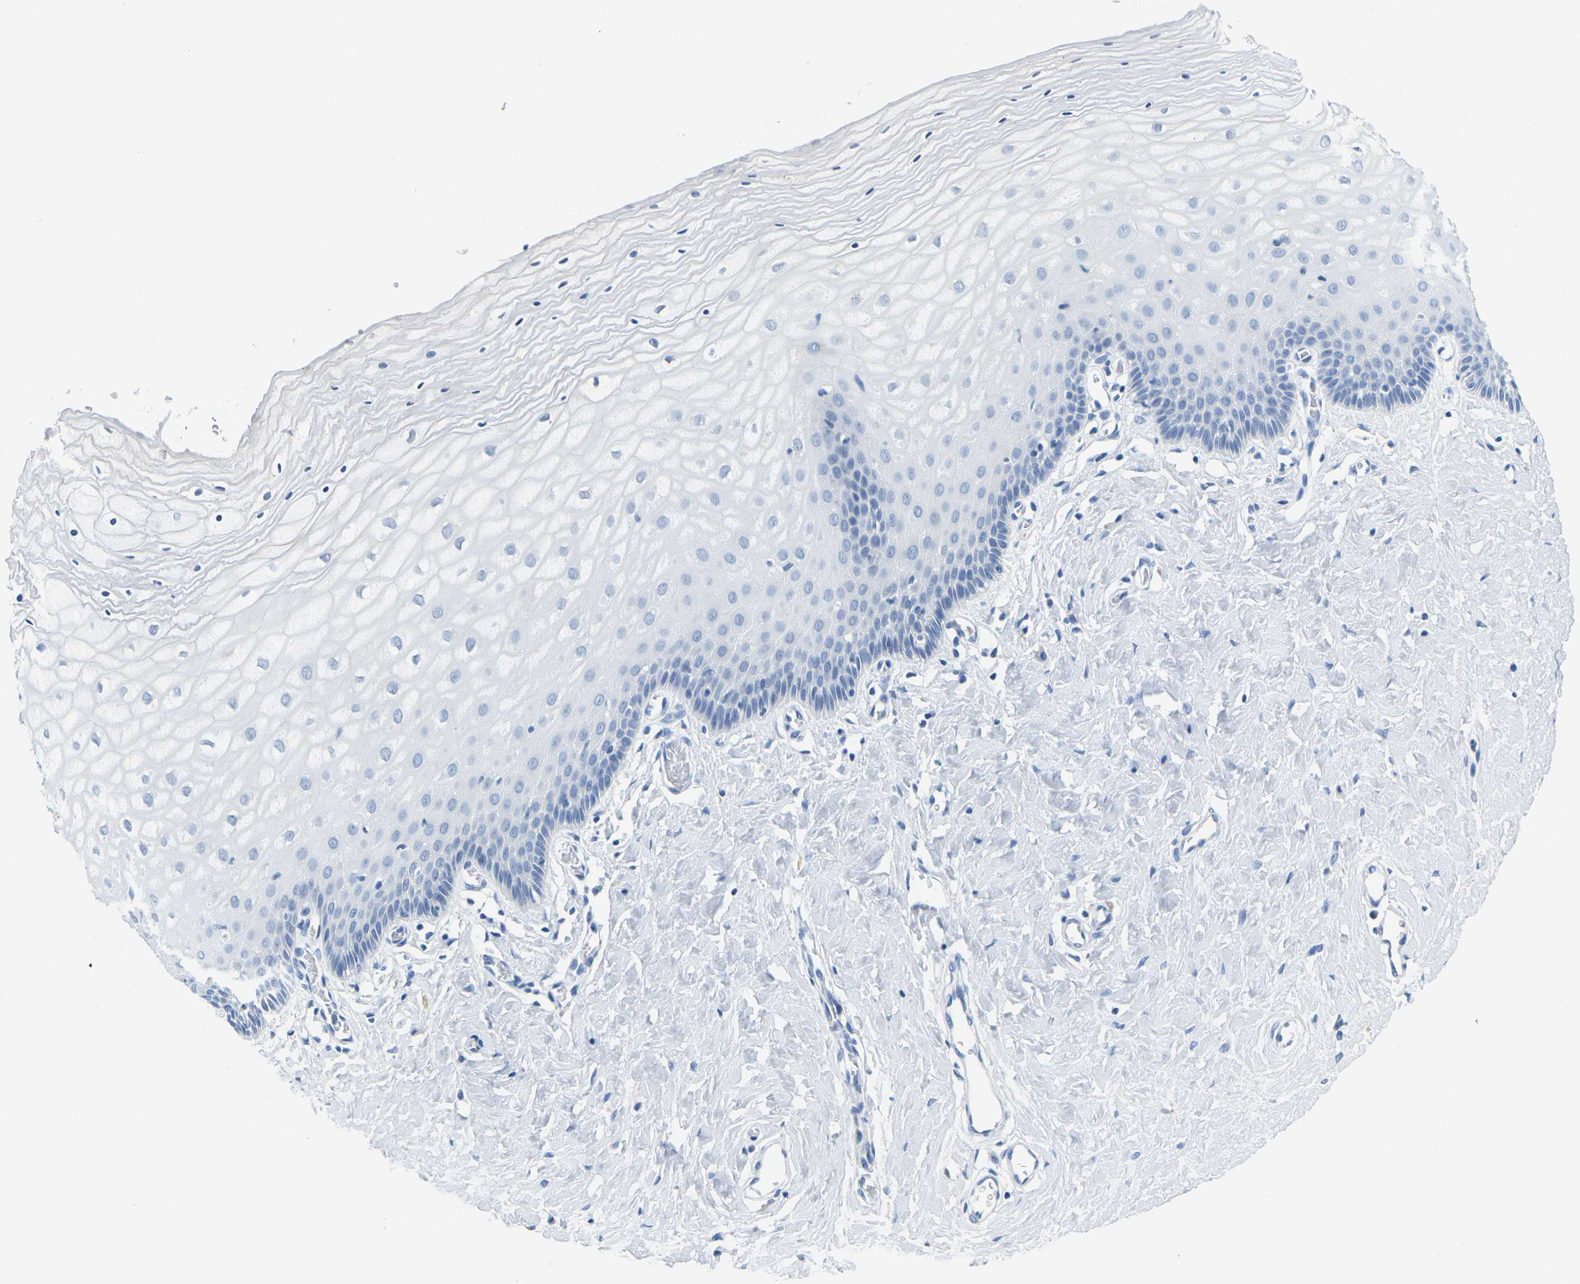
{"staining": {"intensity": "negative", "quantity": "none", "location": "none"}, "tissue": "cervix", "cell_type": "Glandular cells", "image_type": "normal", "snomed": [{"axis": "morphology", "description": "Normal tissue, NOS"}, {"axis": "topography", "description": "Cervix"}], "caption": "A high-resolution micrograph shows immunohistochemistry (IHC) staining of normal cervix, which displays no significant positivity in glandular cells. (IHC, brightfield microscopy, high magnification).", "gene": "FAM3D", "patient": {"sex": "female", "age": 55}}